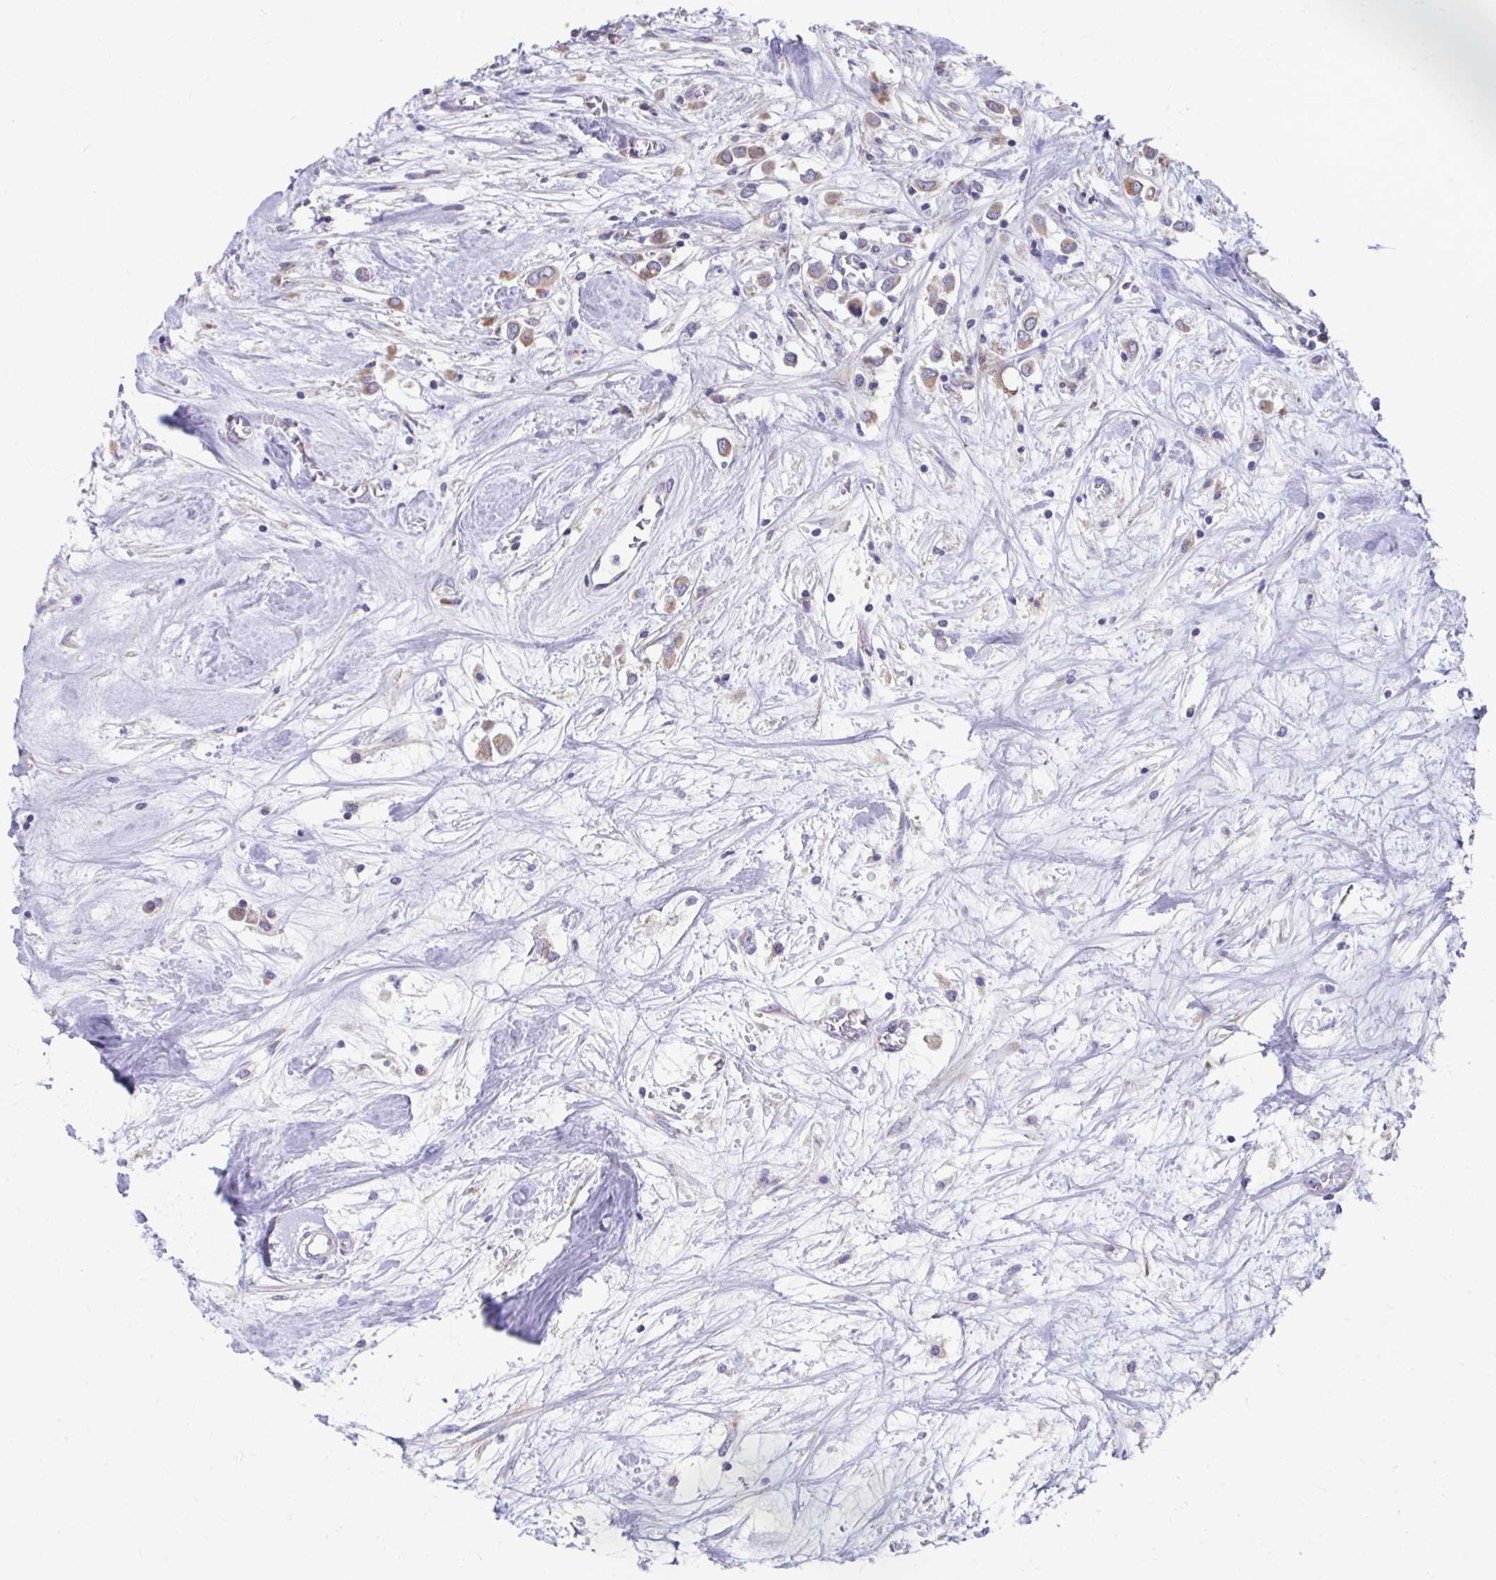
{"staining": {"intensity": "moderate", "quantity": ">75%", "location": "cytoplasmic/membranous"}, "tissue": "breast cancer", "cell_type": "Tumor cells", "image_type": "cancer", "snomed": [{"axis": "morphology", "description": "Duct carcinoma"}, {"axis": "topography", "description": "Breast"}], "caption": "Protein analysis of breast invasive ductal carcinoma tissue reveals moderate cytoplasmic/membranous staining in about >75% of tumor cells. (brown staining indicates protein expression, while blue staining denotes nuclei).", "gene": "LINGO4", "patient": {"sex": "female", "age": 61}}